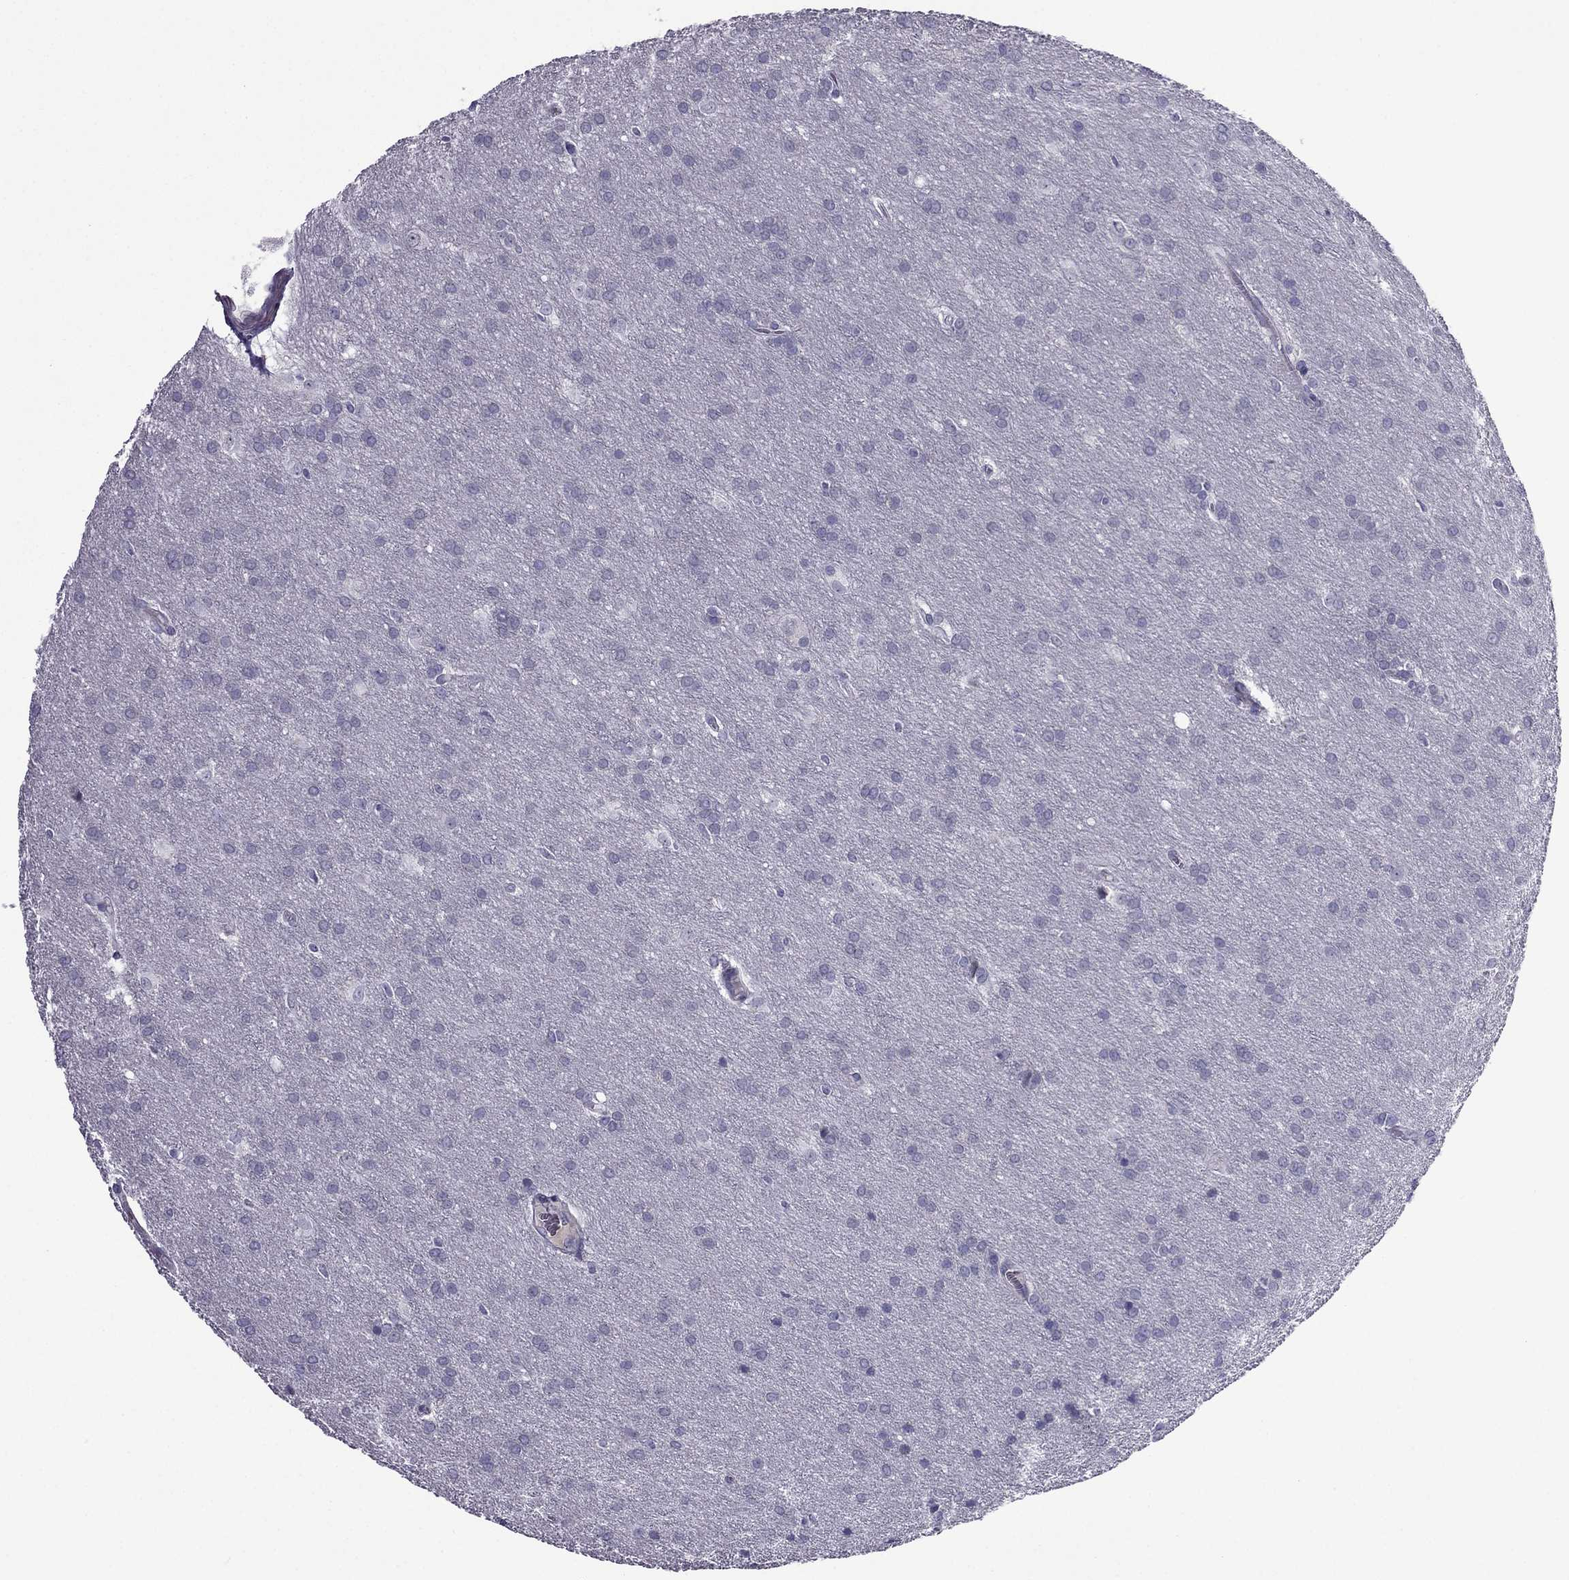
{"staining": {"intensity": "negative", "quantity": "none", "location": "none"}, "tissue": "glioma", "cell_type": "Tumor cells", "image_type": "cancer", "snomed": [{"axis": "morphology", "description": "Glioma, malignant, Low grade"}, {"axis": "topography", "description": "Brain"}], "caption": "An image of low-grade glioma (malignant) stained for a protein exhibits no brown staining in tumor cells. (DAB (3,3'-diaminobenzidine) immunohistochemistry (IHC), high magnification).", "gene": "MYBPH", "patient": {"sex": "female", "age": 32}}